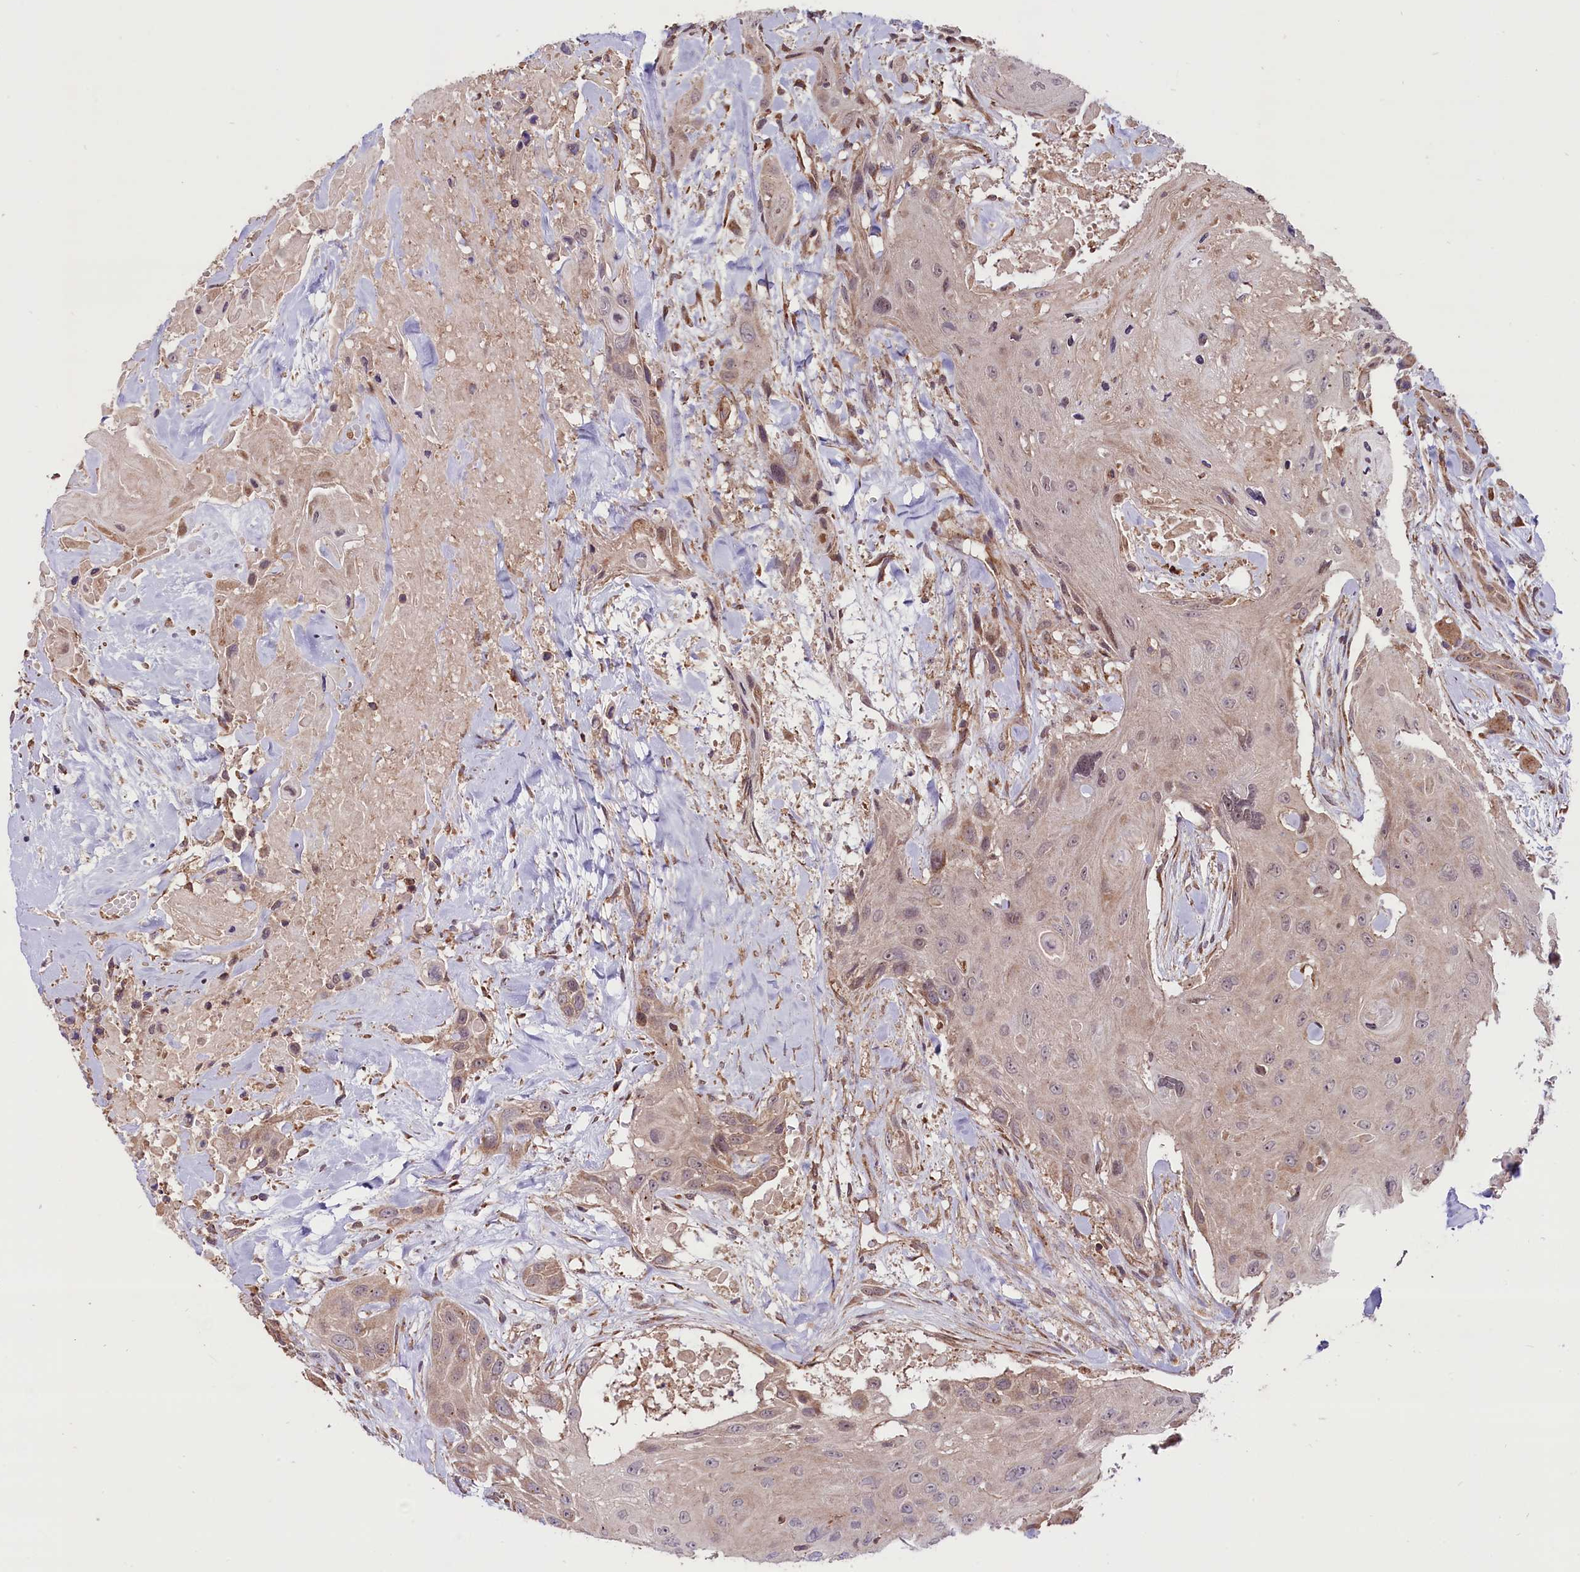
{"staining": {"intensity": "weak", "quantity": "<25%", "location": "cytoplasmic/membranous,nuclear"}, "tissue": "head and neck cancer", "cell_type": "Tumor cells", "image_type": "cancer", "snomed": [{"axis": "morphology", "description": "Squamous cell carcinoma, NOS"}, {"axis": "topography", "description": "Head-Neck"}], "caption": "High power microscopy image of an immunohistochemistry histopathology image of head and neck squamous cell carcinoma, revealing no significant expression in tumor cells.", "gene": "HDAC5", "patient": {"sex": "male", "age": 81}}